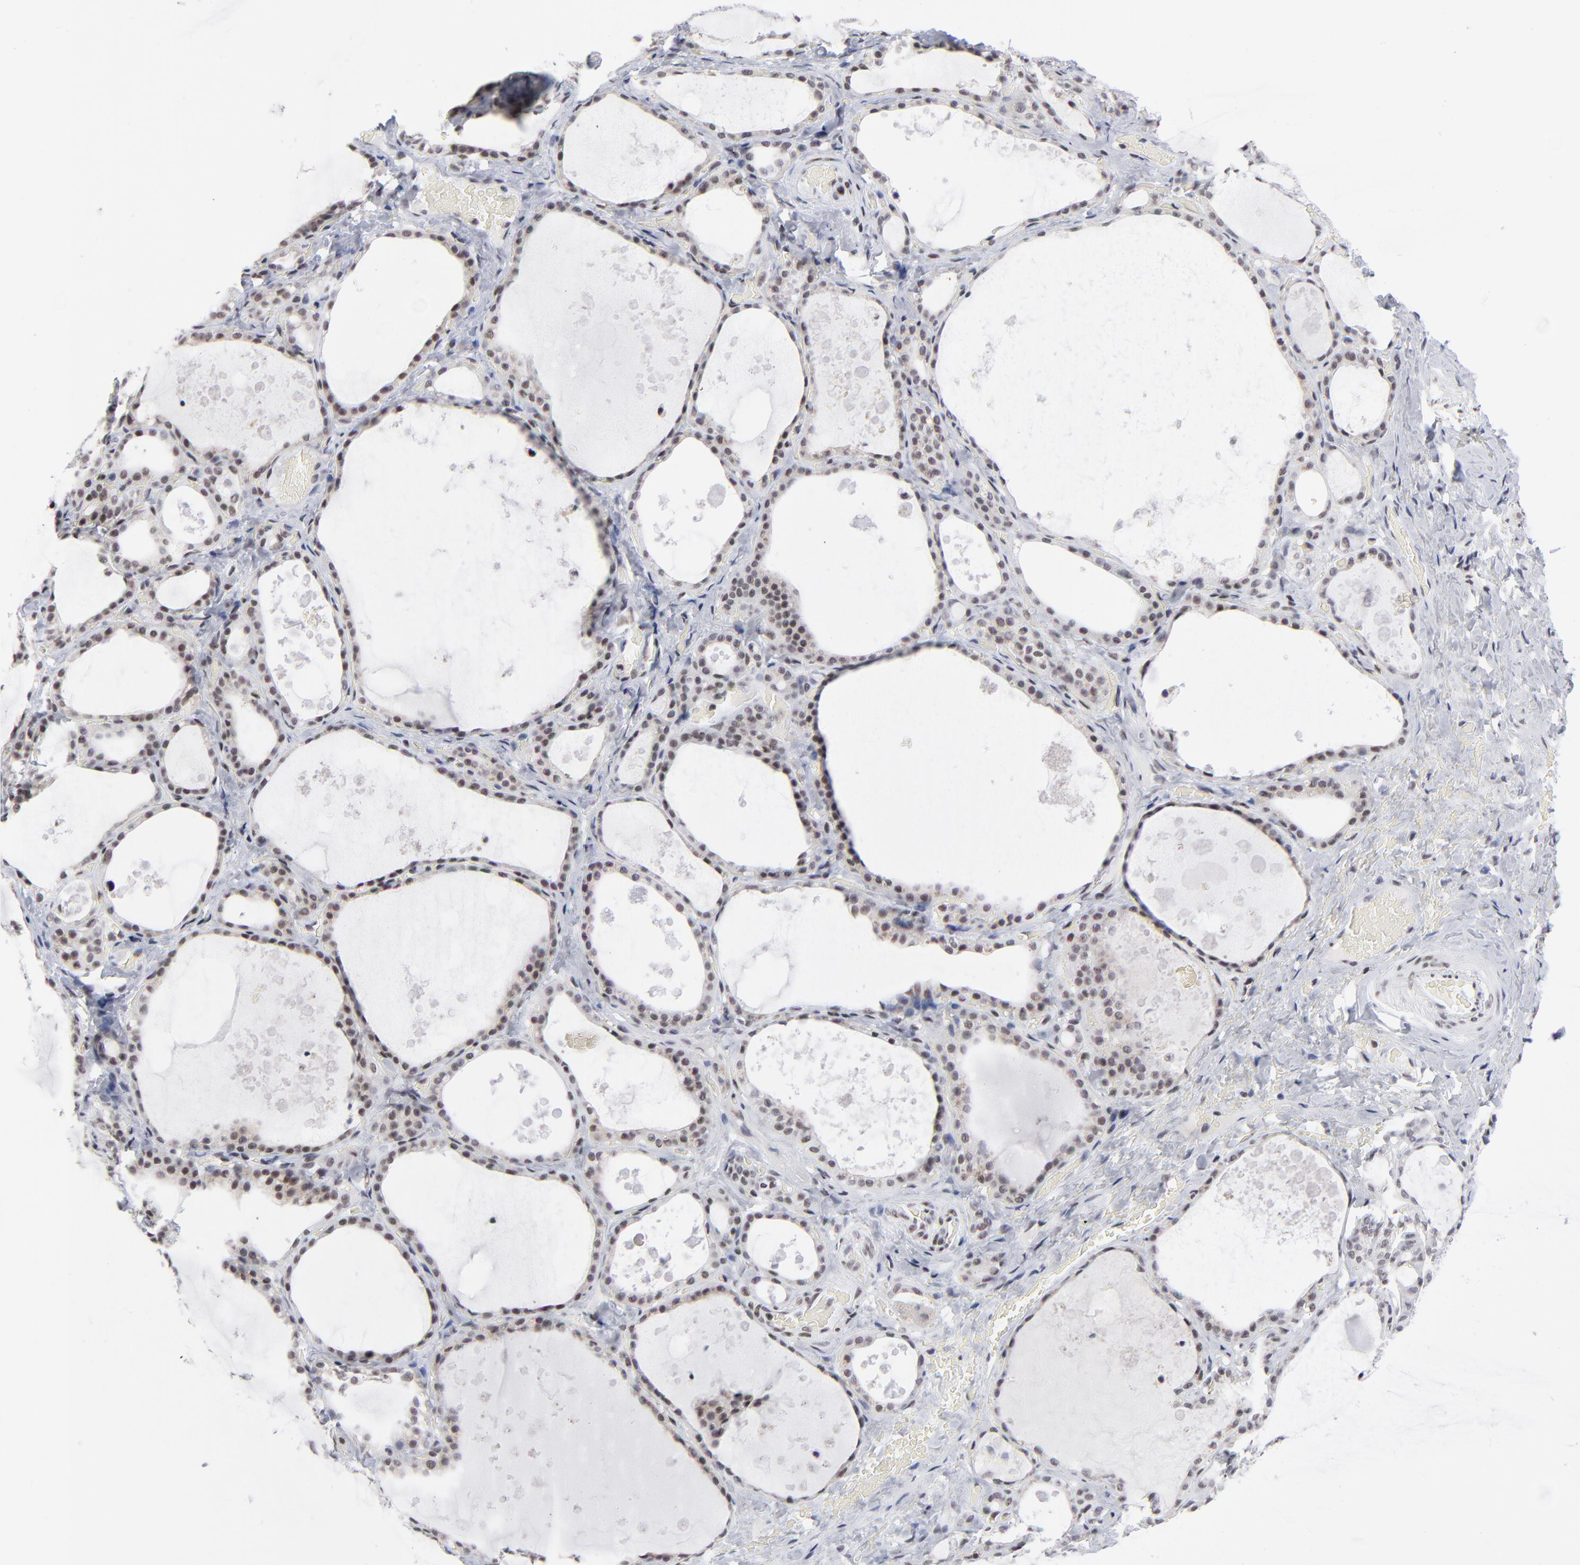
{"staining": {"intensity": "weak", "quantity": ">75%", "location": "nuclear"}, "tissue": "thyroid gland", "cell_type": "Glandular cells", "image_type": "normal", "snomed": [{"axis": "morphology", "description": "Normal tissue, NOS"}, {"axis": "topography", "description": "Thyroid gland"}], "caption": "Brown immunohistochemical staining in benign human thyroid gland exhibits weak nuclear staining in about >75% of glandular cells.", "gene": "SP2", "patient": {"sex": "male", "age": 61}}